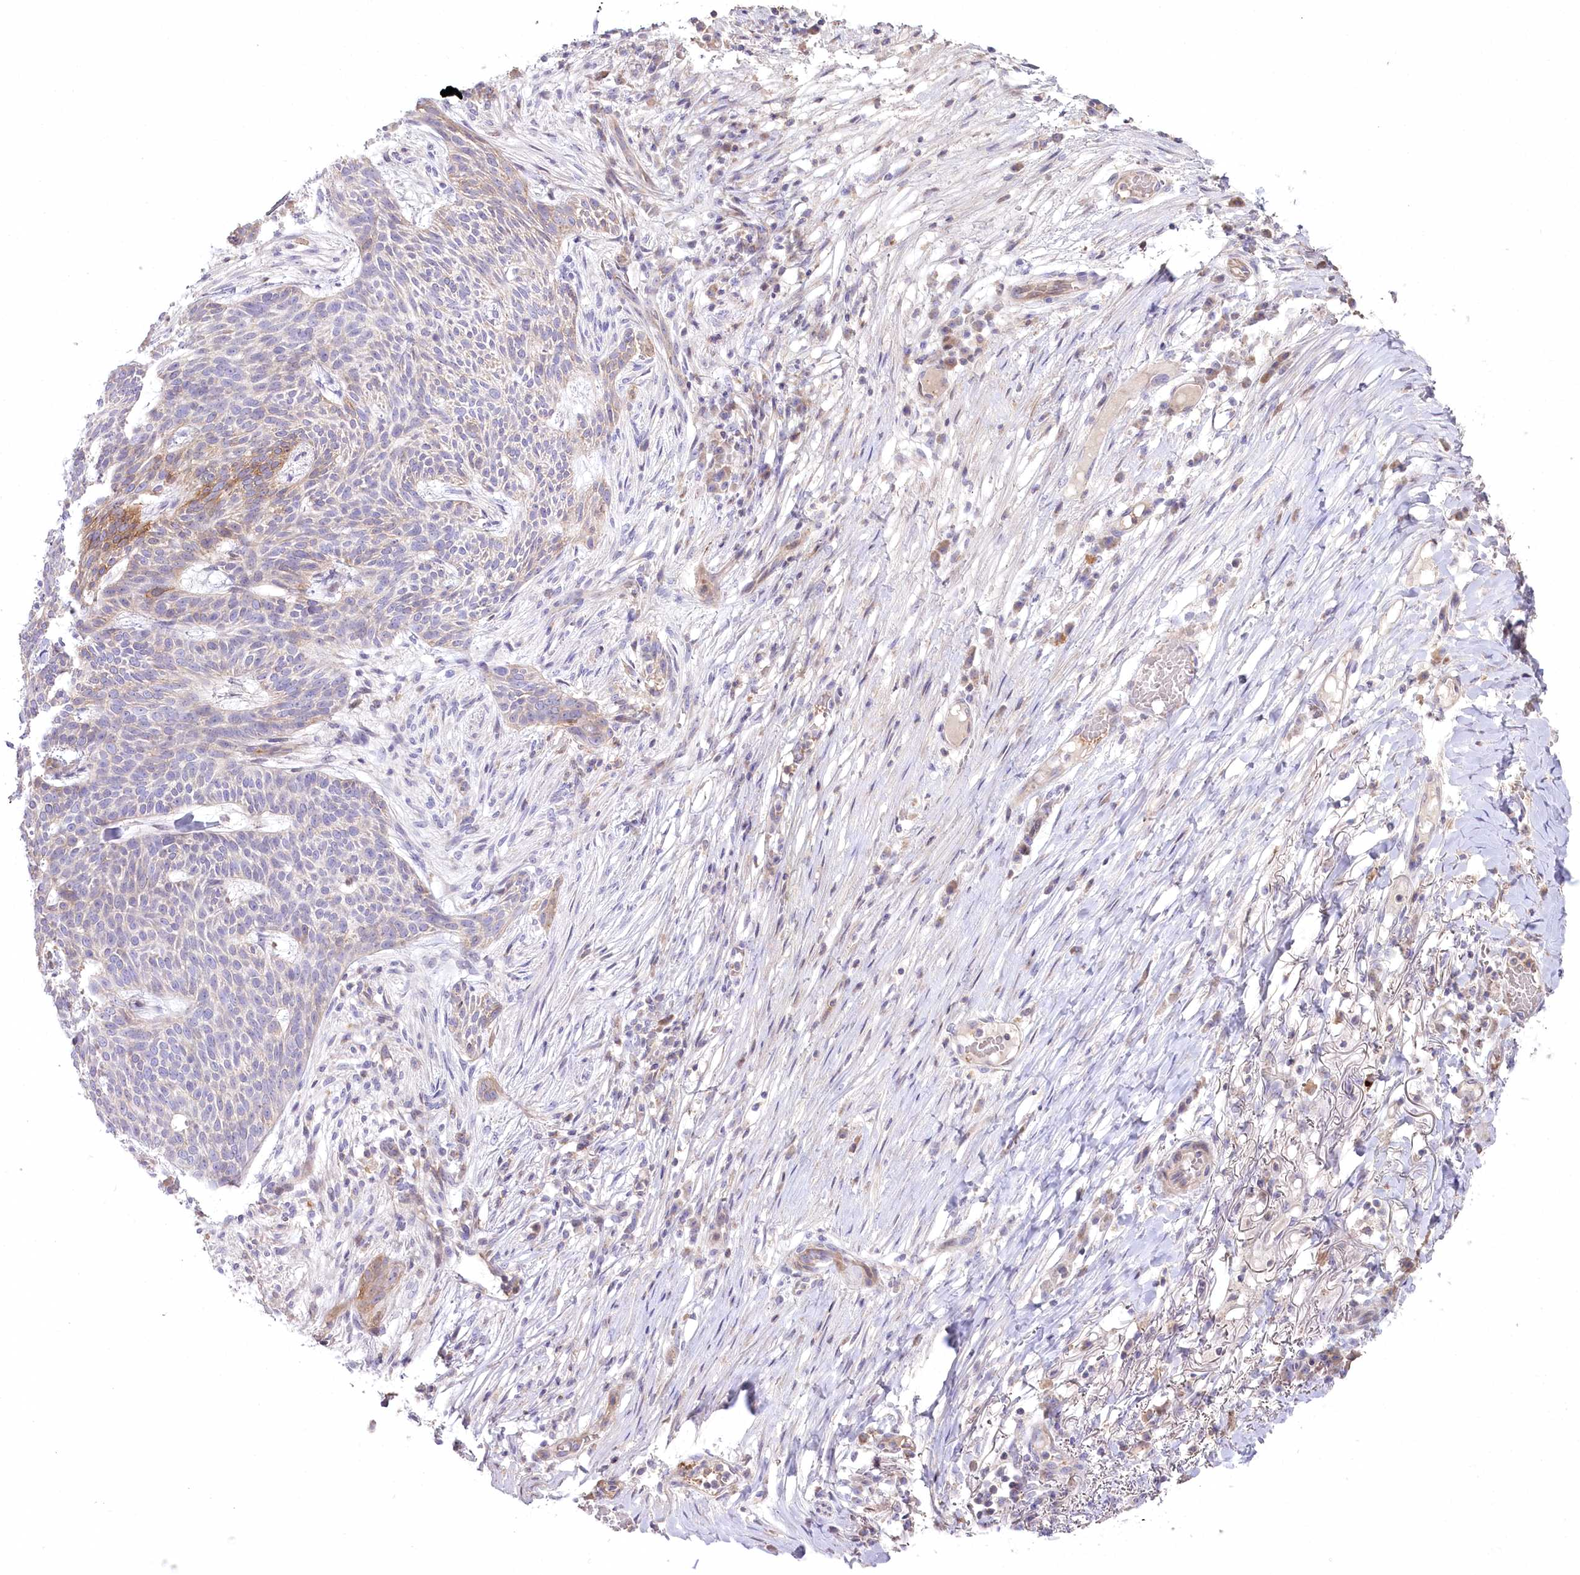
{"staining": {"intensity": "negative", "quantity": "none", "location": "none"}, "tissue": "skin cancer", "cell_type": "Tumor cells", "image_type": "cancer", "snomed": [{"axis": "morphology", "description": "Normal tissue, NOS"}, {"axis": "morphology", "description": "Basal cell carcinoma"}, {"axis": "topography", "description": "Skin"}], "caption": "There is no significant positivity in tumor cells of skin basal cell carcinoma.", "gene": "SLC6A11", "patient": {"sex": "male", "age": 64}}